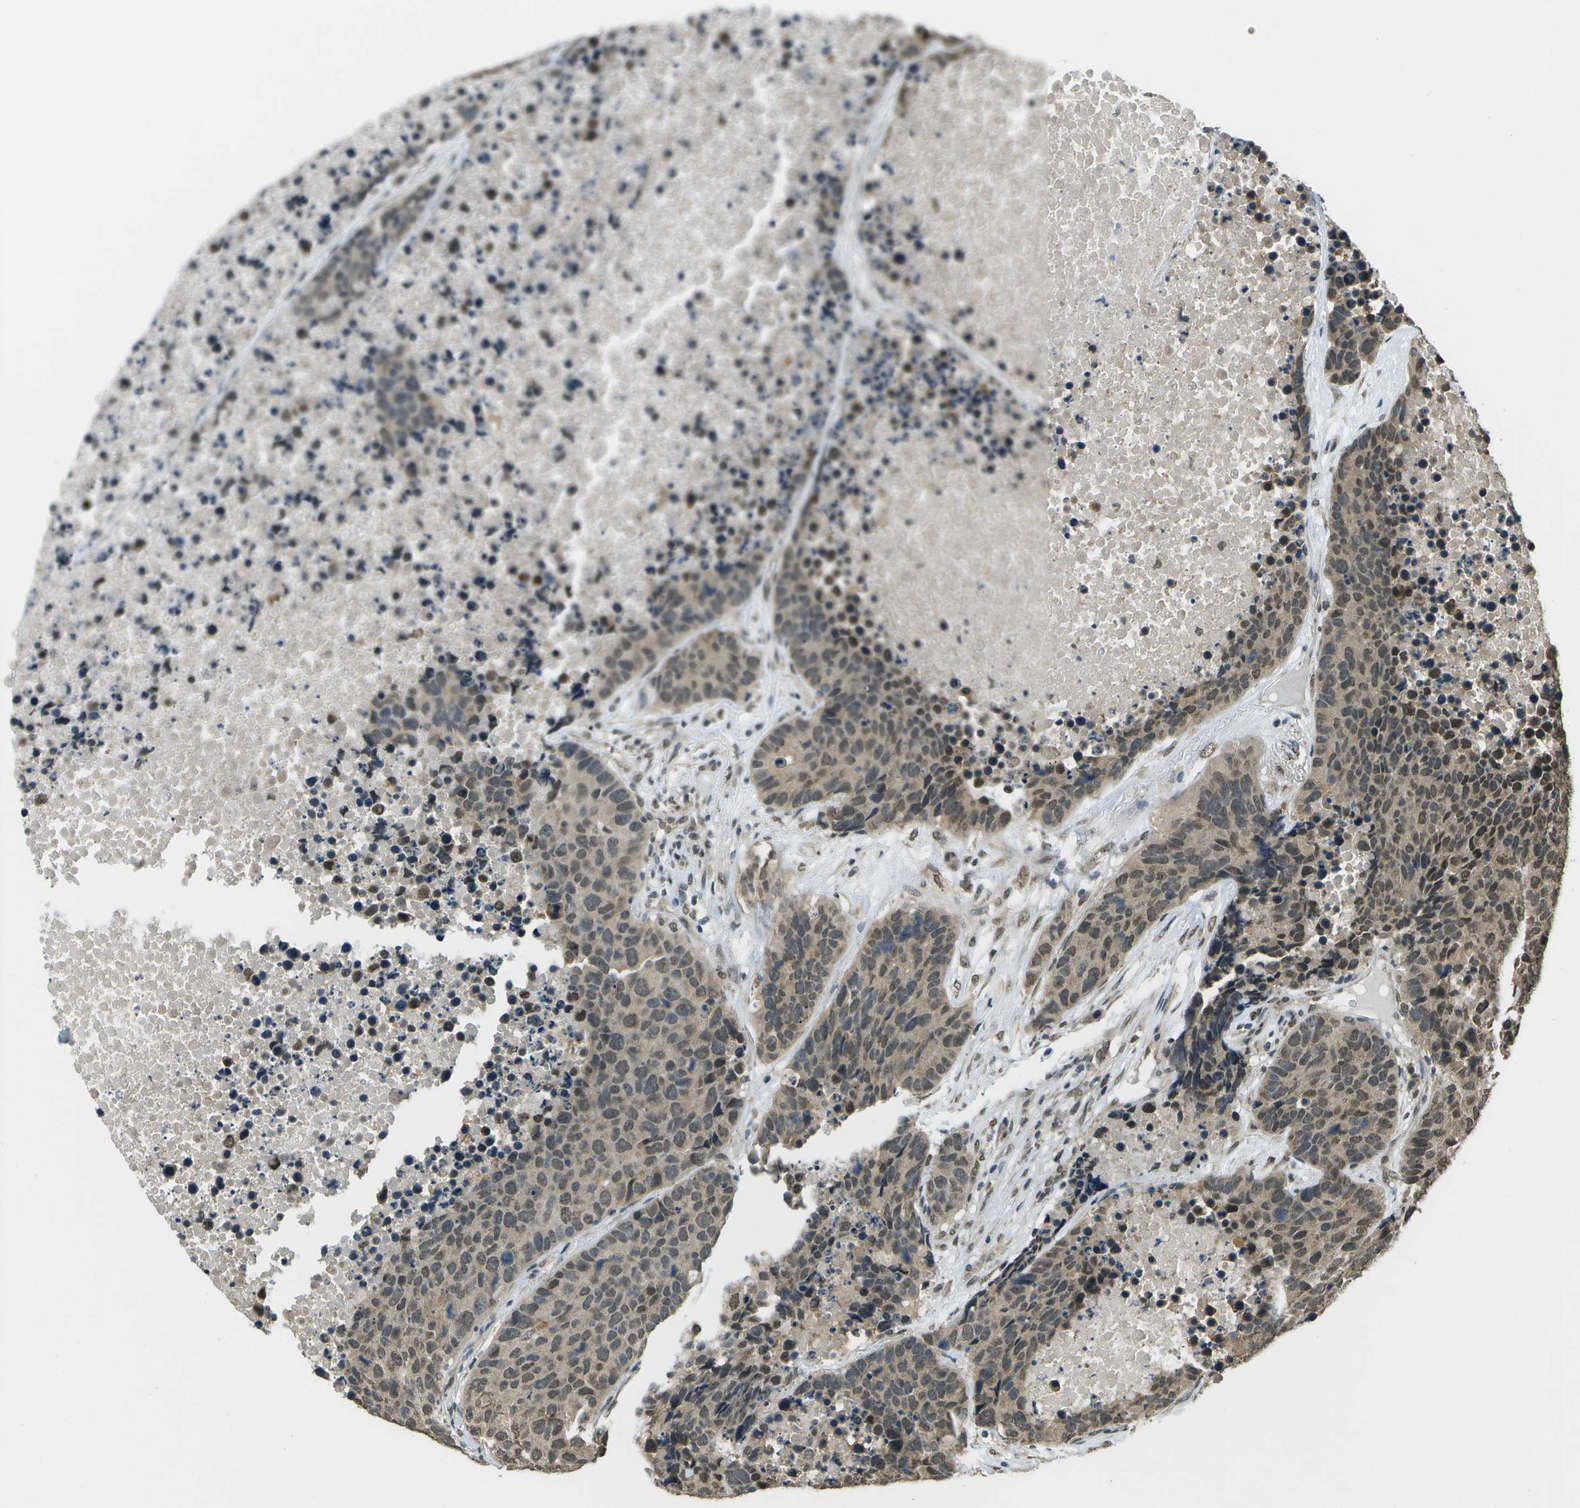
{"staining": {"intensity": "weak", "quantity": ">75%", "location": "cytoplasmic/membranous,nuclear"}, "tissue": "carcinoid", "cell_type": "Tumor cells", "image_type": "cancer", "snomed": [{"axis": "morphology", "description": "Carcinoid, malignant, NOS"}, {"axis": "topography", "description": "Lung"}], "caption": "Immunohistochemical staining of human malignant carcinoid shows low levels of weak cytoplasmic/membranous and nuclear staining in about >75% of tumor cells.", "gene": "ABL2", "patient": {"sex": "male", "age": 60}}